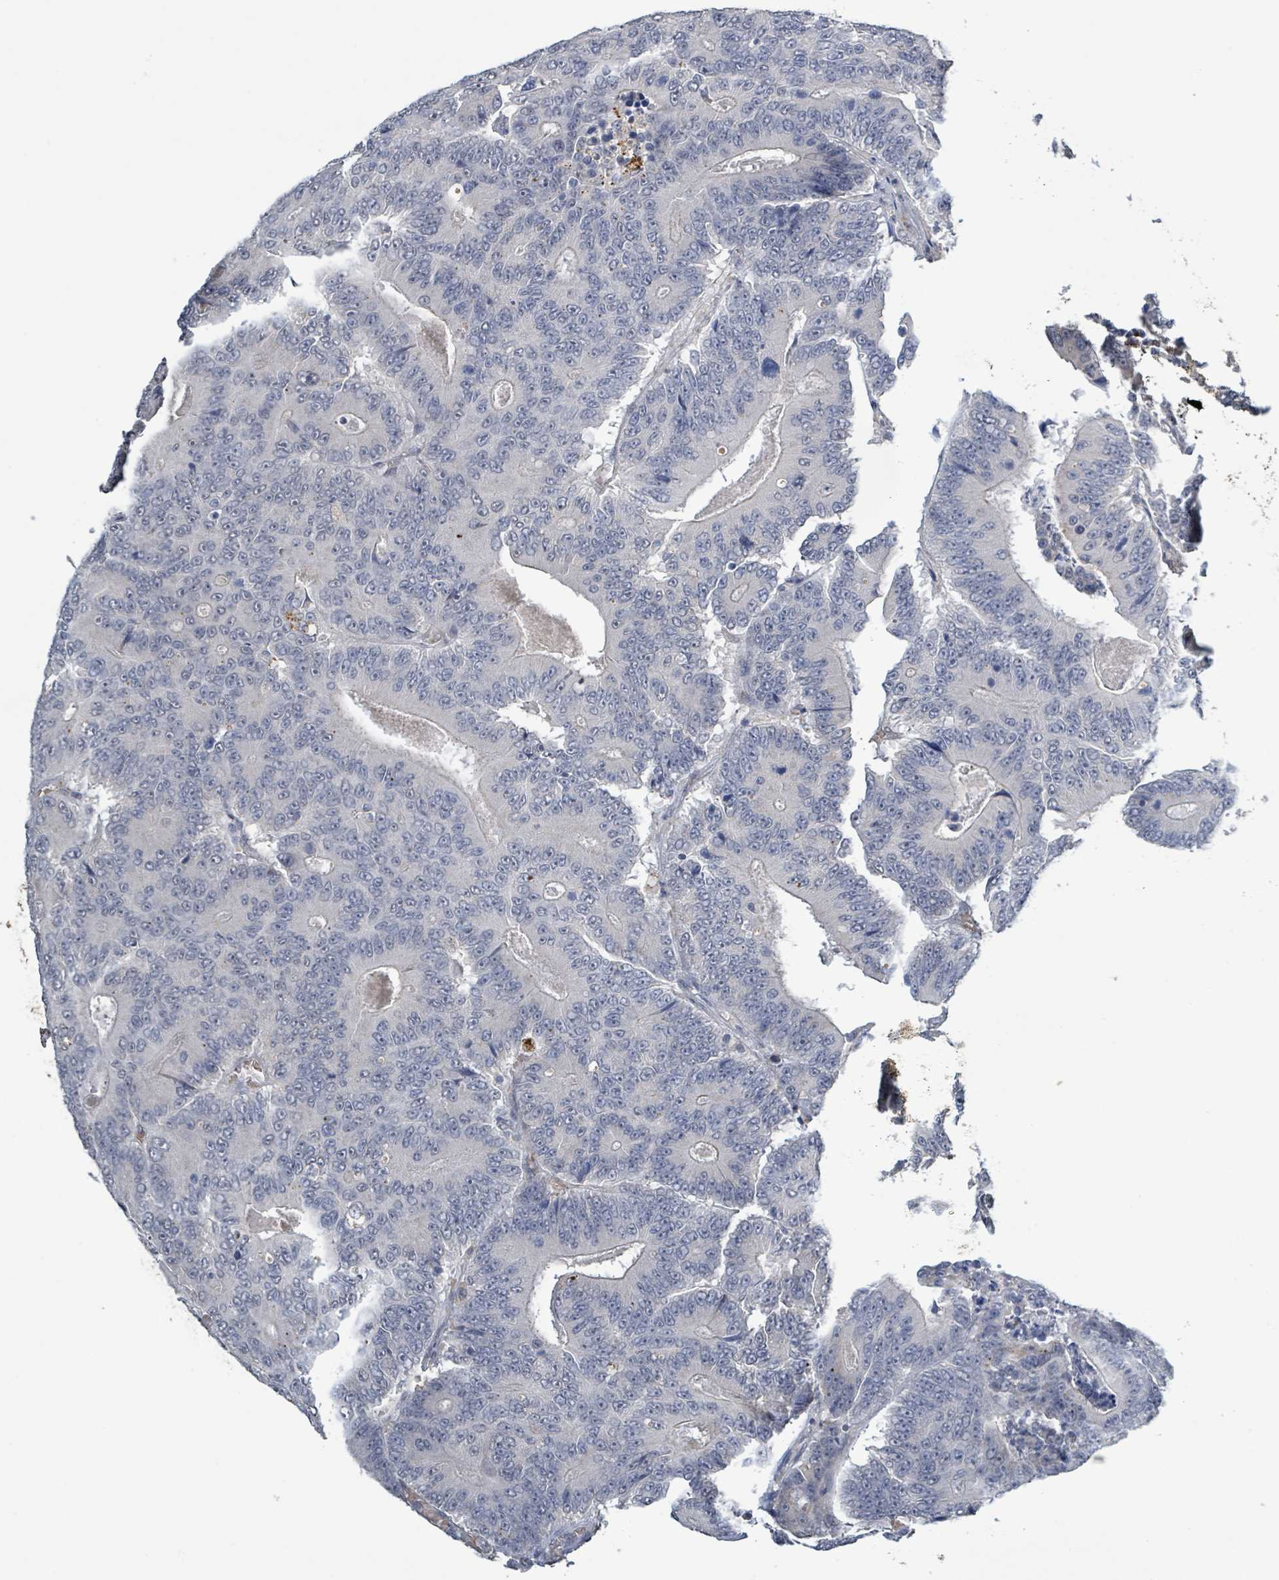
{"staining": {"intensity": "negative", "quantity": "none", "location": "none"}, "tissue": "colorectal cancer", "cell_type": "Tumor cells", "image_type": "cancer", "snomed": [{"axis": "morphology", "description": "Adenocarcinoma, NOS"}, {"axis": "topography", "description": "Colon"}], "caption": "Immunohistochemistry (IHC) photomicrograph of adenocarcinoma (colorectal) stained for a protein (brown), which demonstrates no positivity in tumor cells.", "gene": "SEBOX", "patient": {"sex": "male", "age": 83}}